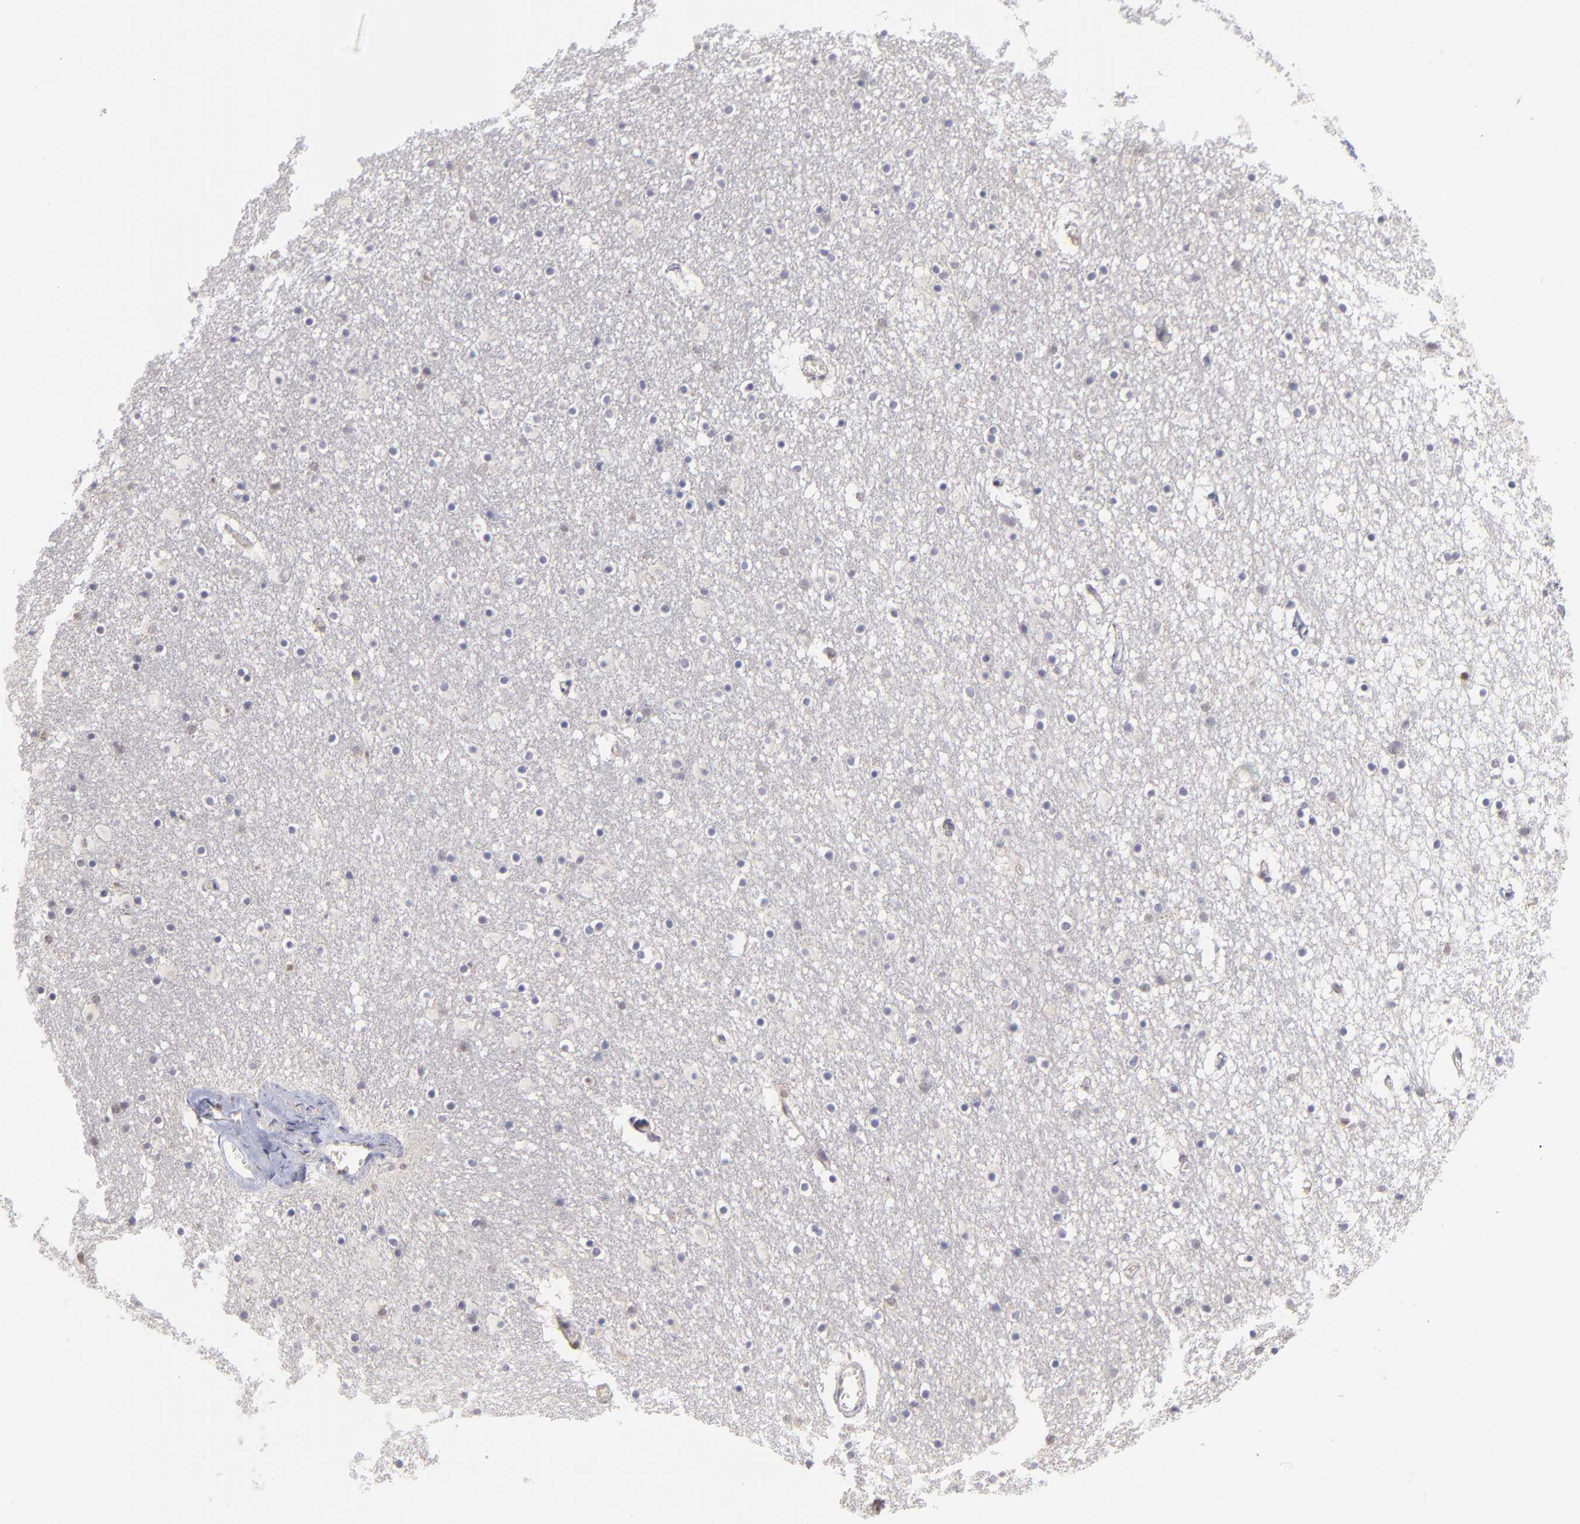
{"staining": {"intensity": "negative", "quantity": "none", "location": "none"}, "tissue": "caudate", "cell_type": "Glial cells", "image_type": "normal", "snomed": [{"axis": "morphology", "description": "Normal tissue, NOS"}, {"axis": "topography", "description": "Lateral ventricle wall"}], "caption": "This photomicrograph is of benign caudate stained with immunohistochemistry to label a protein in brown with the nuclei are counter-stained blue. There is no expression in glial cells.", "gene": "OAS1", "patient": {"sex": "male", "age": 45}}